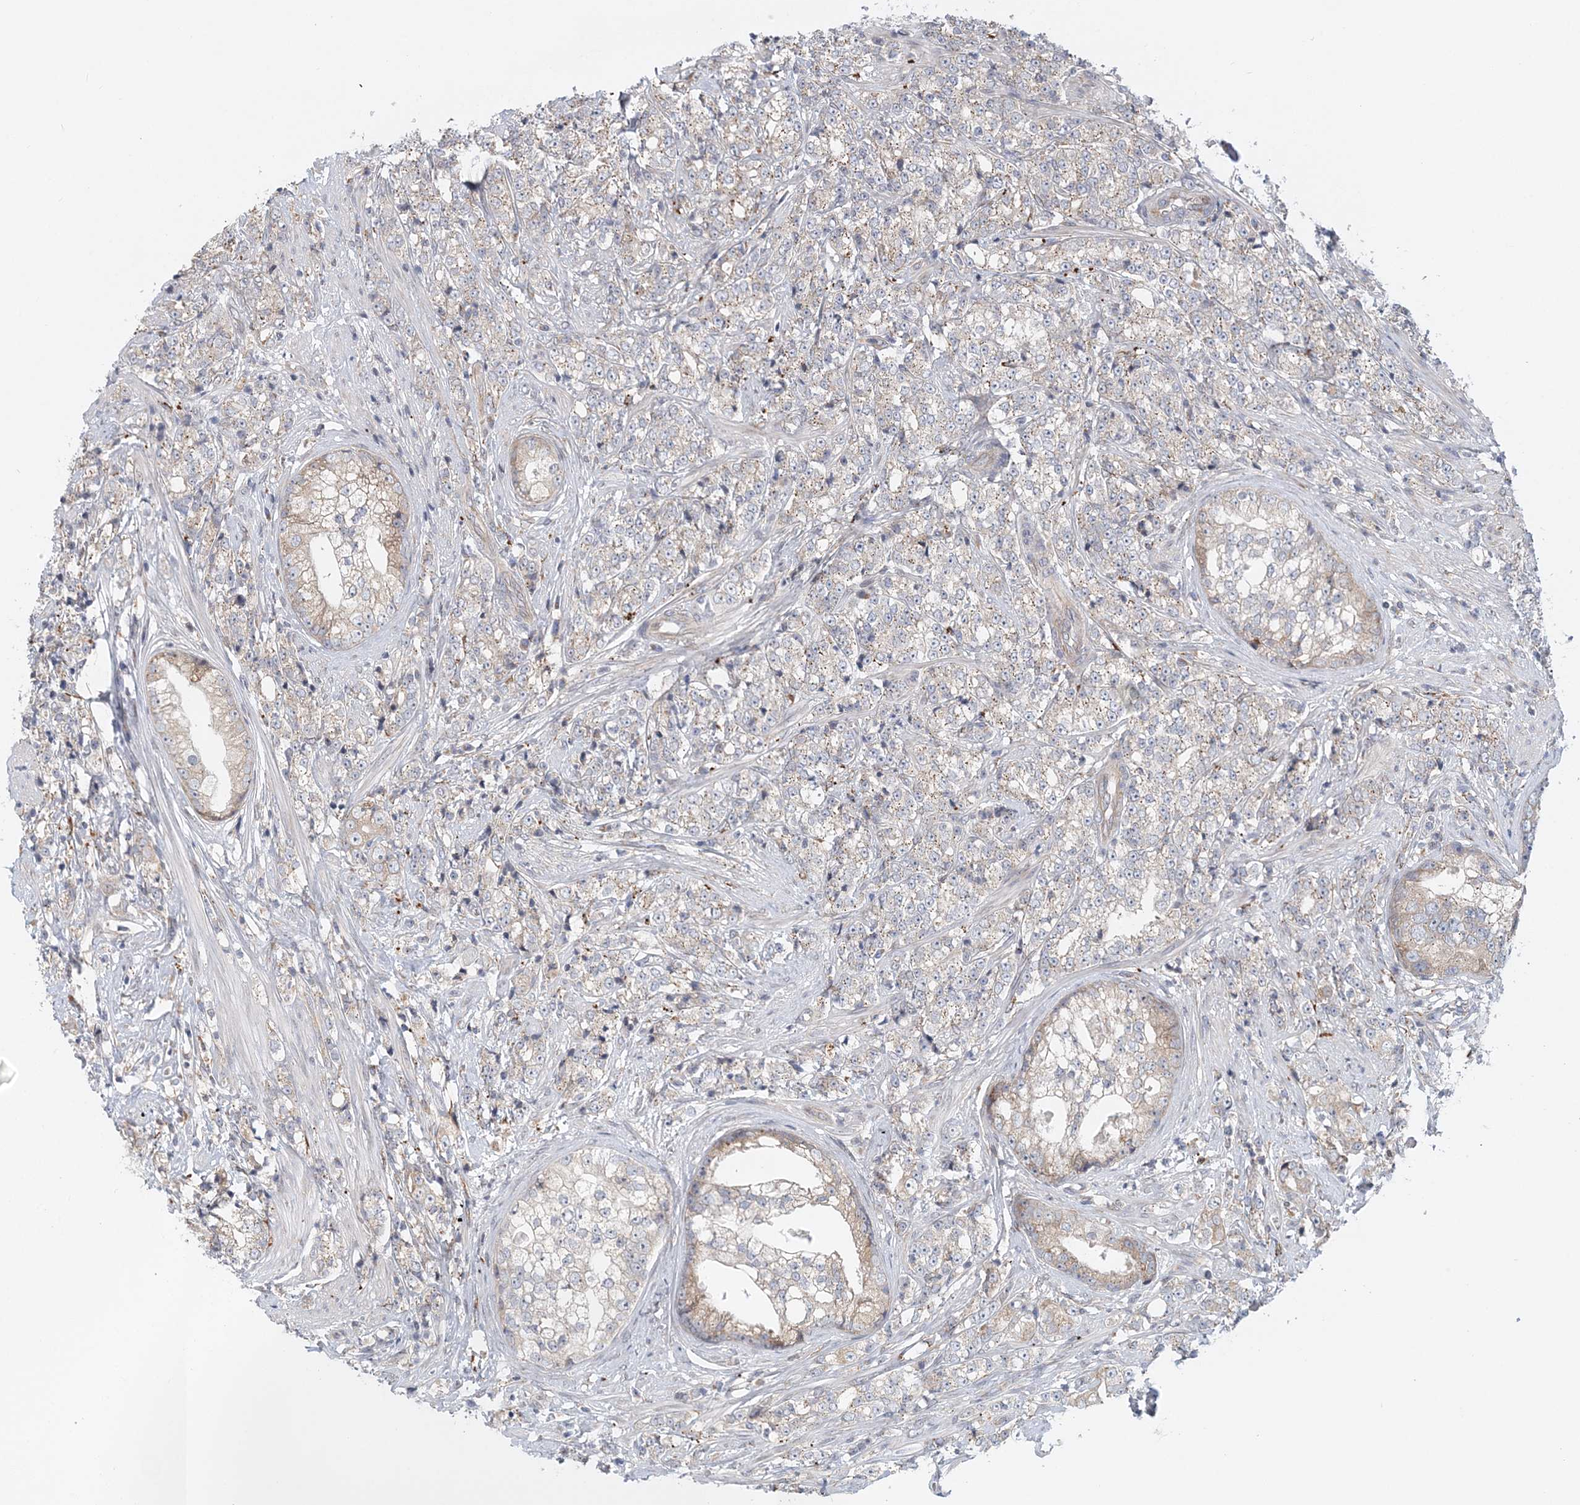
{"staining": {"intensity": "moderate", "quantity": "25%-75%", "location": "cytoplasmic/membranous"}, "tissue": "prostate cancer", "cell_type": "Tumor cells", "image_type": "cancer", "snomed": [{"axis": "morphology", "description": "Adenocarcinoma, High grade"}, {"axis": "topography", "description": "Prostate"}], "caption": "DAB (3,3'-diaminobenzidine) immunohistochemical staining of human prostate high-grade adenocarcinoma exhibits moderate cytoplasmic/membranous protein staining in about 25%-75% of tumor cells.", "gene": "PCYOX1L", "patient": {"sex": "male", "age": 69}}